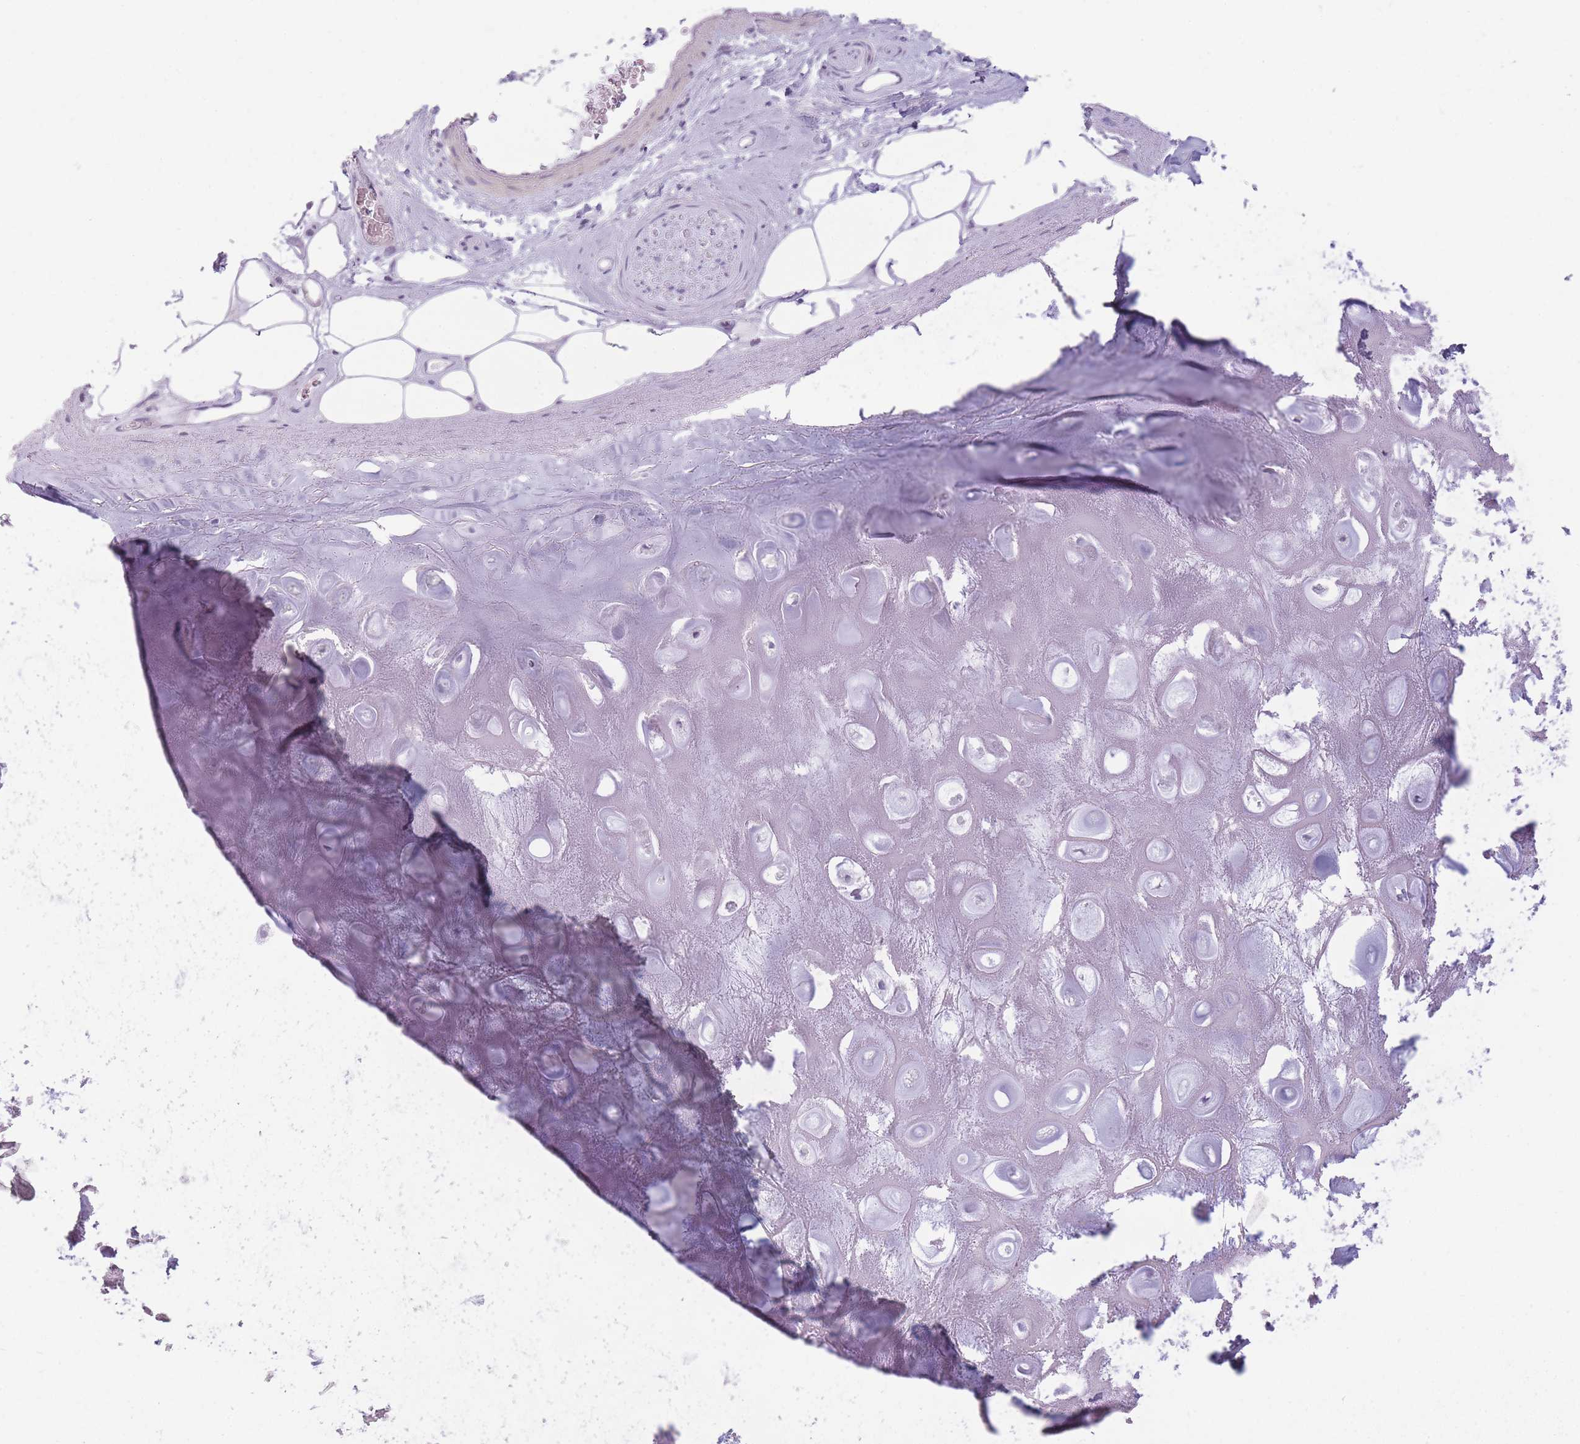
{"staining": {"intensity": "negative", "quantity": "none", "location": "none"}, "tissue": "adipose tissue", "cell_type": "Adipocytes", "image_type": "normal", "snomed": [{"axis": "morphology", "description": "Normal tissue, NOS"}, {"axis": "topography", "description": "Cartilage tissue"}], "caption": "The immunohistochemistry (IHC) histopathology image has no significant positivity in adipocytes of adipose tissue. (DAB IHC with hematoxylin counter stain).", "gene": "GGT1", "patient": {"sex": "male", "age": 81}}